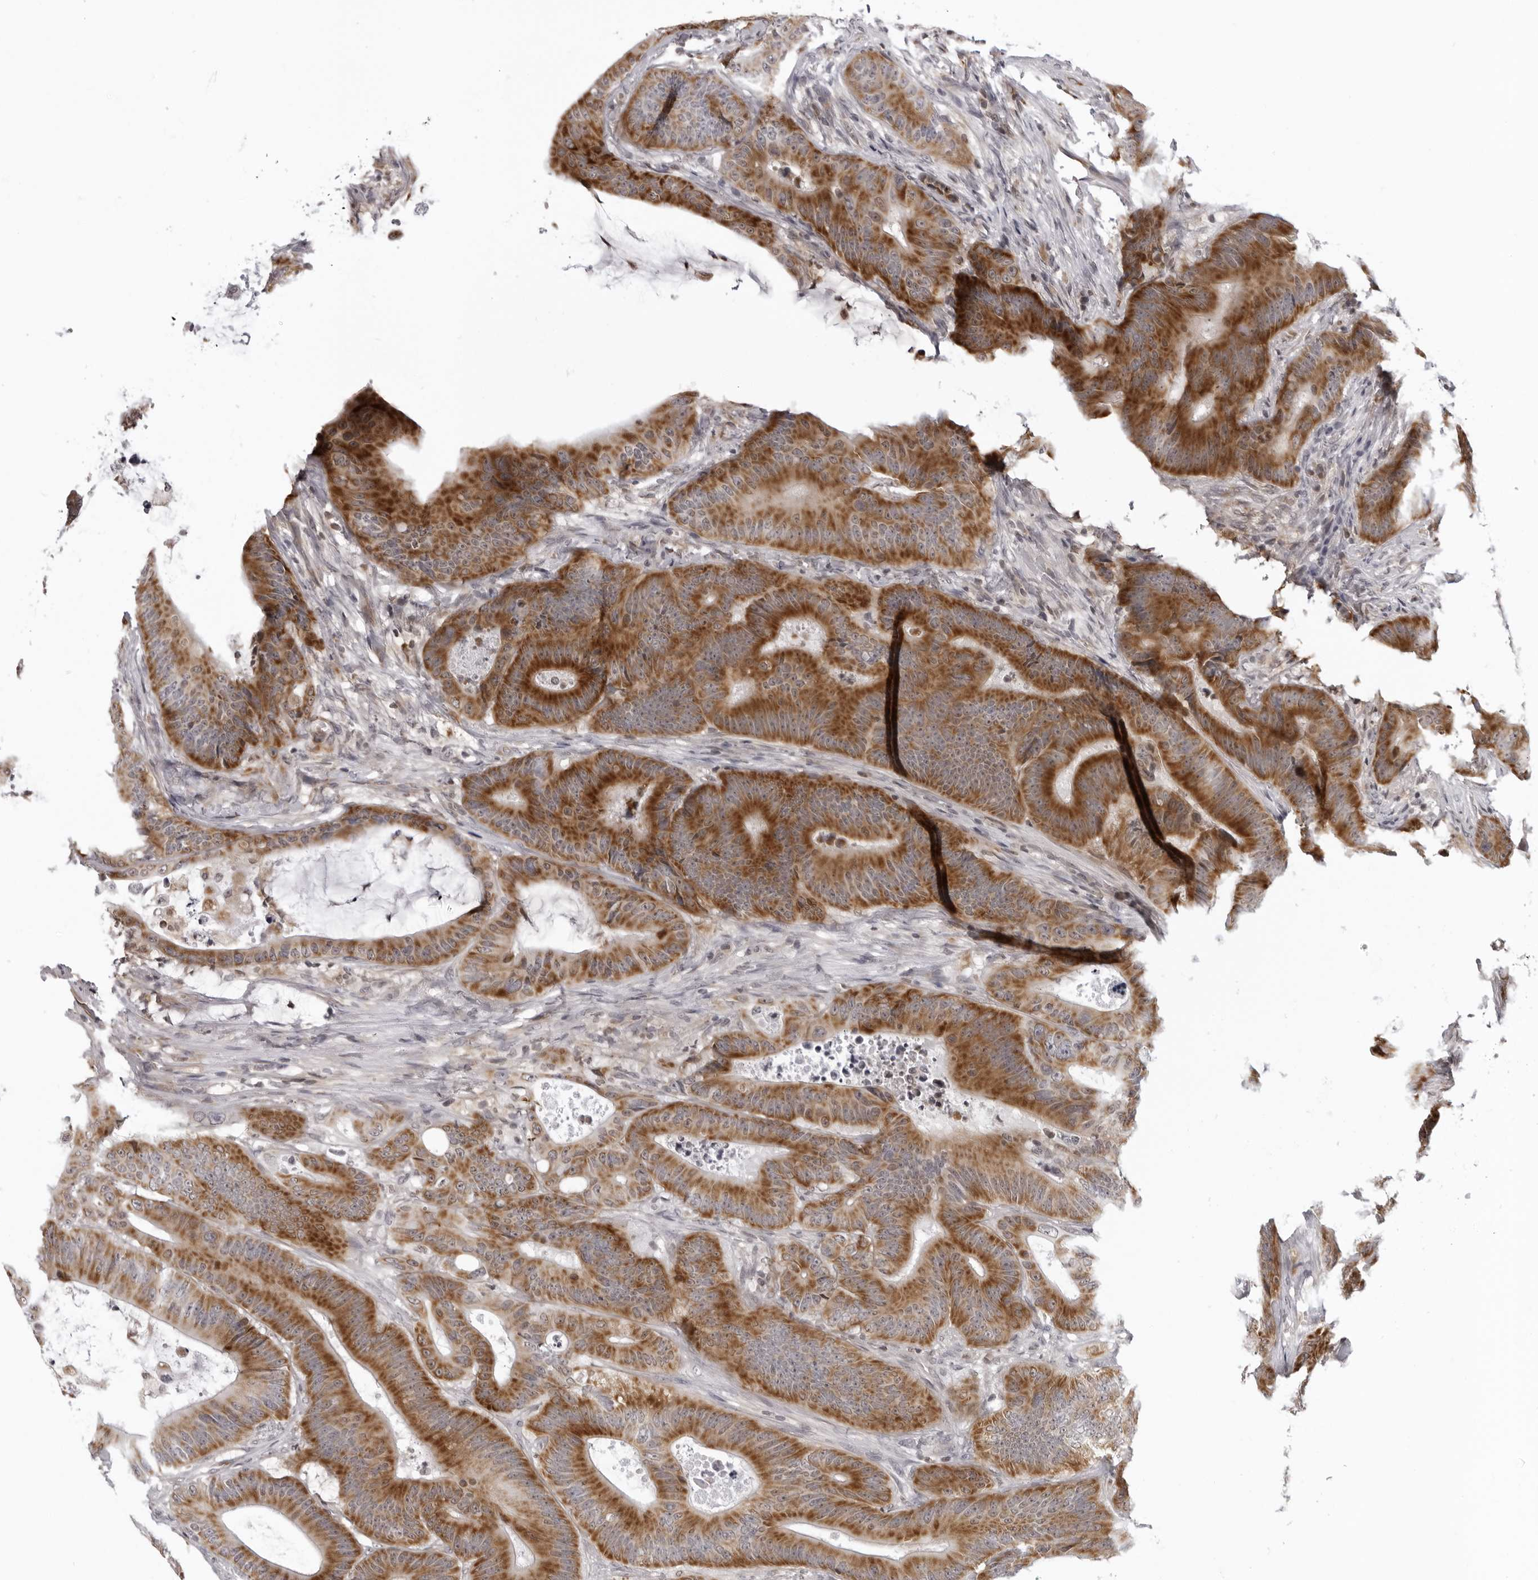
{"staining": {"intensity": "strong", "quantity": "25%-75%", "location": "cytoplasmic/membranous"}, "tissue": "colorectal cancer", "cell_type": "Tumor cells", "image_type": "cancer", "snomed": [{"axis": "morphology", "description": "Adenocarcinoma, NOS"}, {"axis": "topography", "description": "Colon"}], "caption": "The immunohistochemical stain highlights strong cytoplasmic/membranous positivity in tumor cells of colorectal adenocarcinoma tissue. (DAB (3,3'-diaminobenzidine) = brown stain, brightfield microscopy at high magnification).", "gene": "MRPS15", "patient": {"sex": "male", "age": 83}}